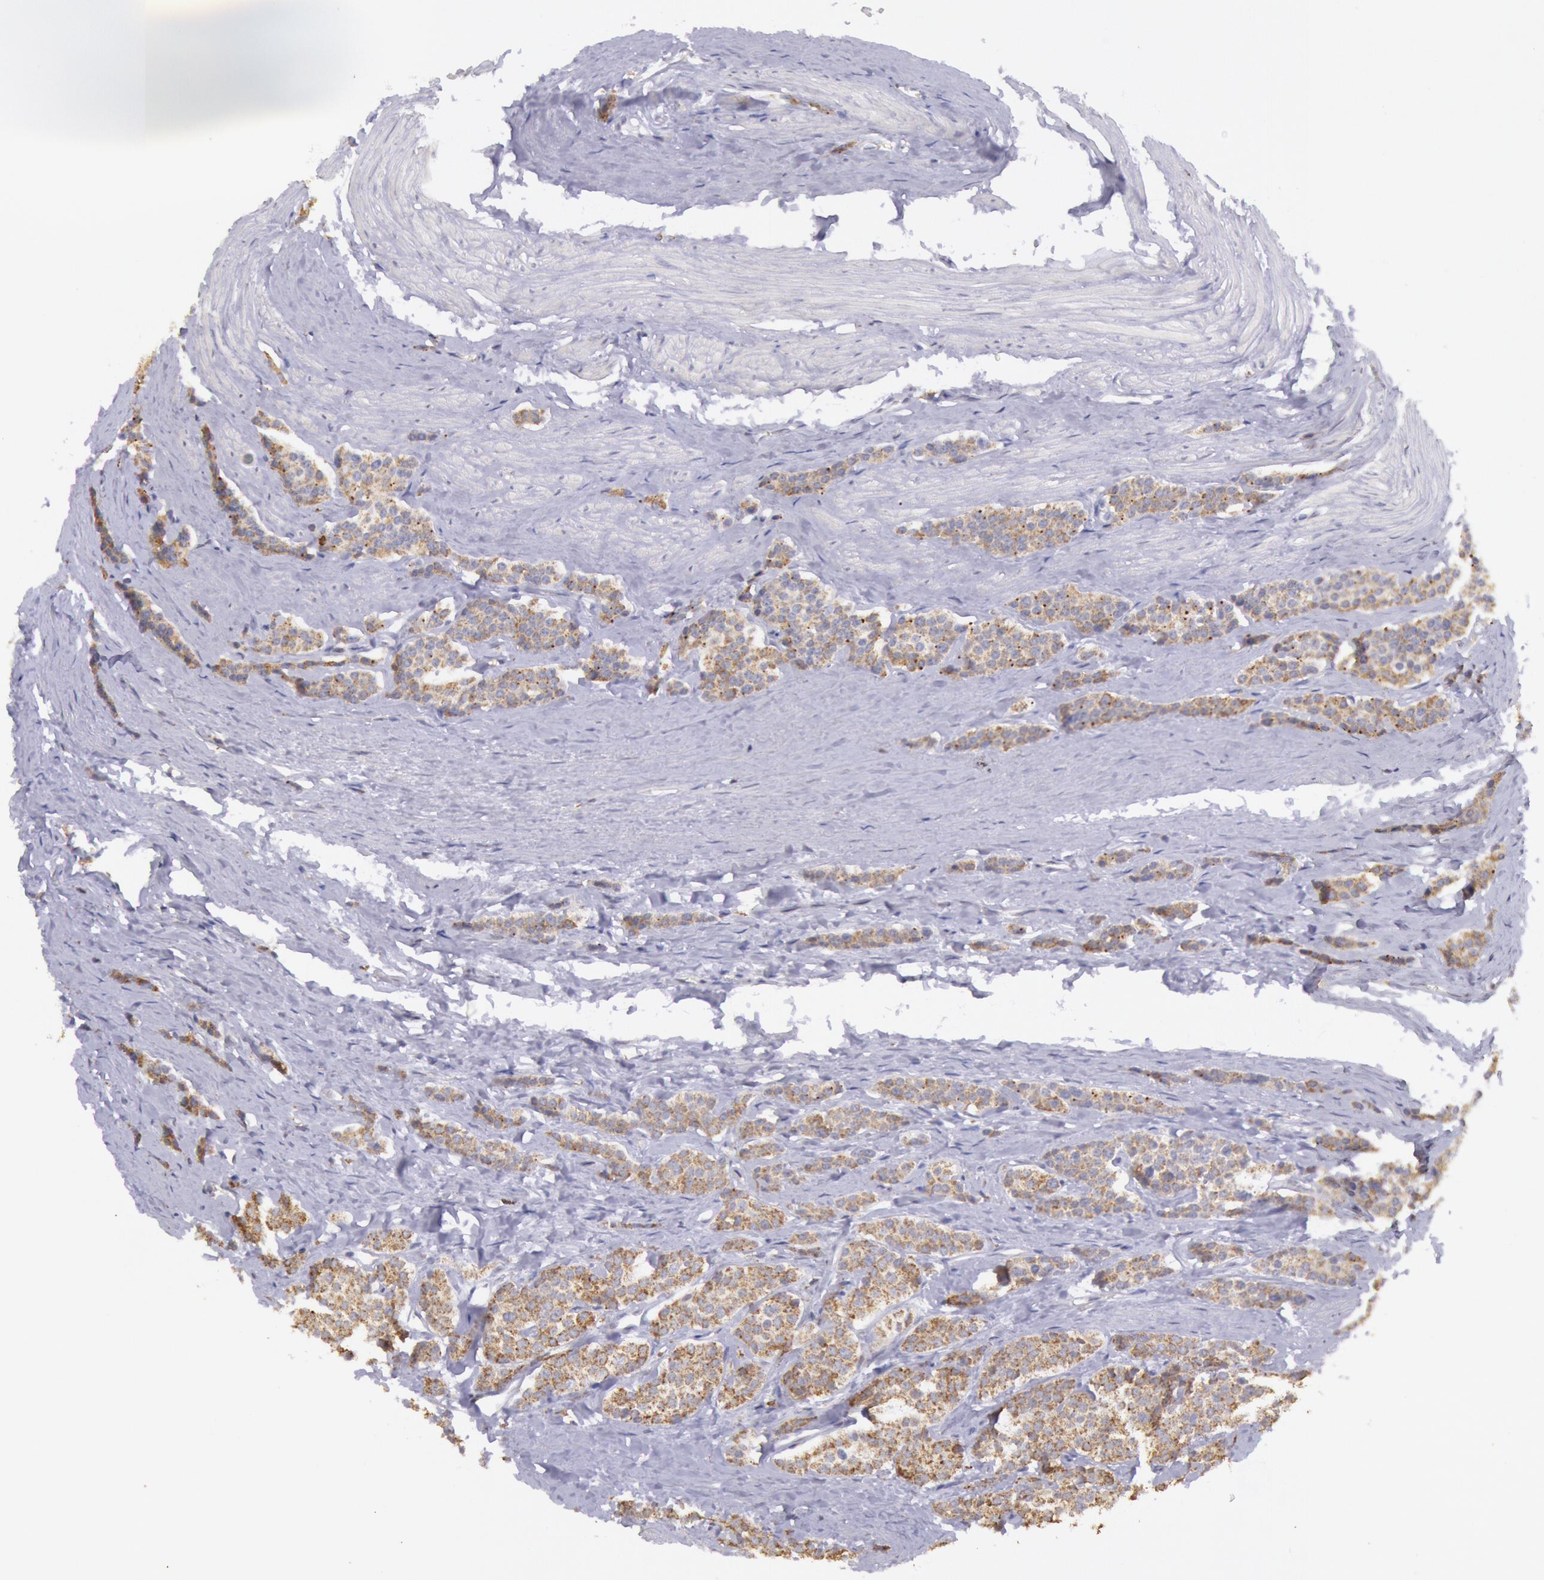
{"staining": {"intensity": "weak", "quantity": "25%-75%", "location": "cytoplasmic/membranous"}, "tissue": "carcinoid", "cell_type": "Tumor cells", "image_type": "cancer", "snomed": [{"axis": "morphology", "description": "Carcinoid, malignant, NOS"}, {"axis": "topography", "description": "Small intestine"}], "caption": "A histopathology image of human carcinoid (malignant) stained for a protein shows weak cytoplasmic/membranous brown staining in tumor cells.", "gene": "FRMD6", "patient": {"sex": "male", "age": 60}}